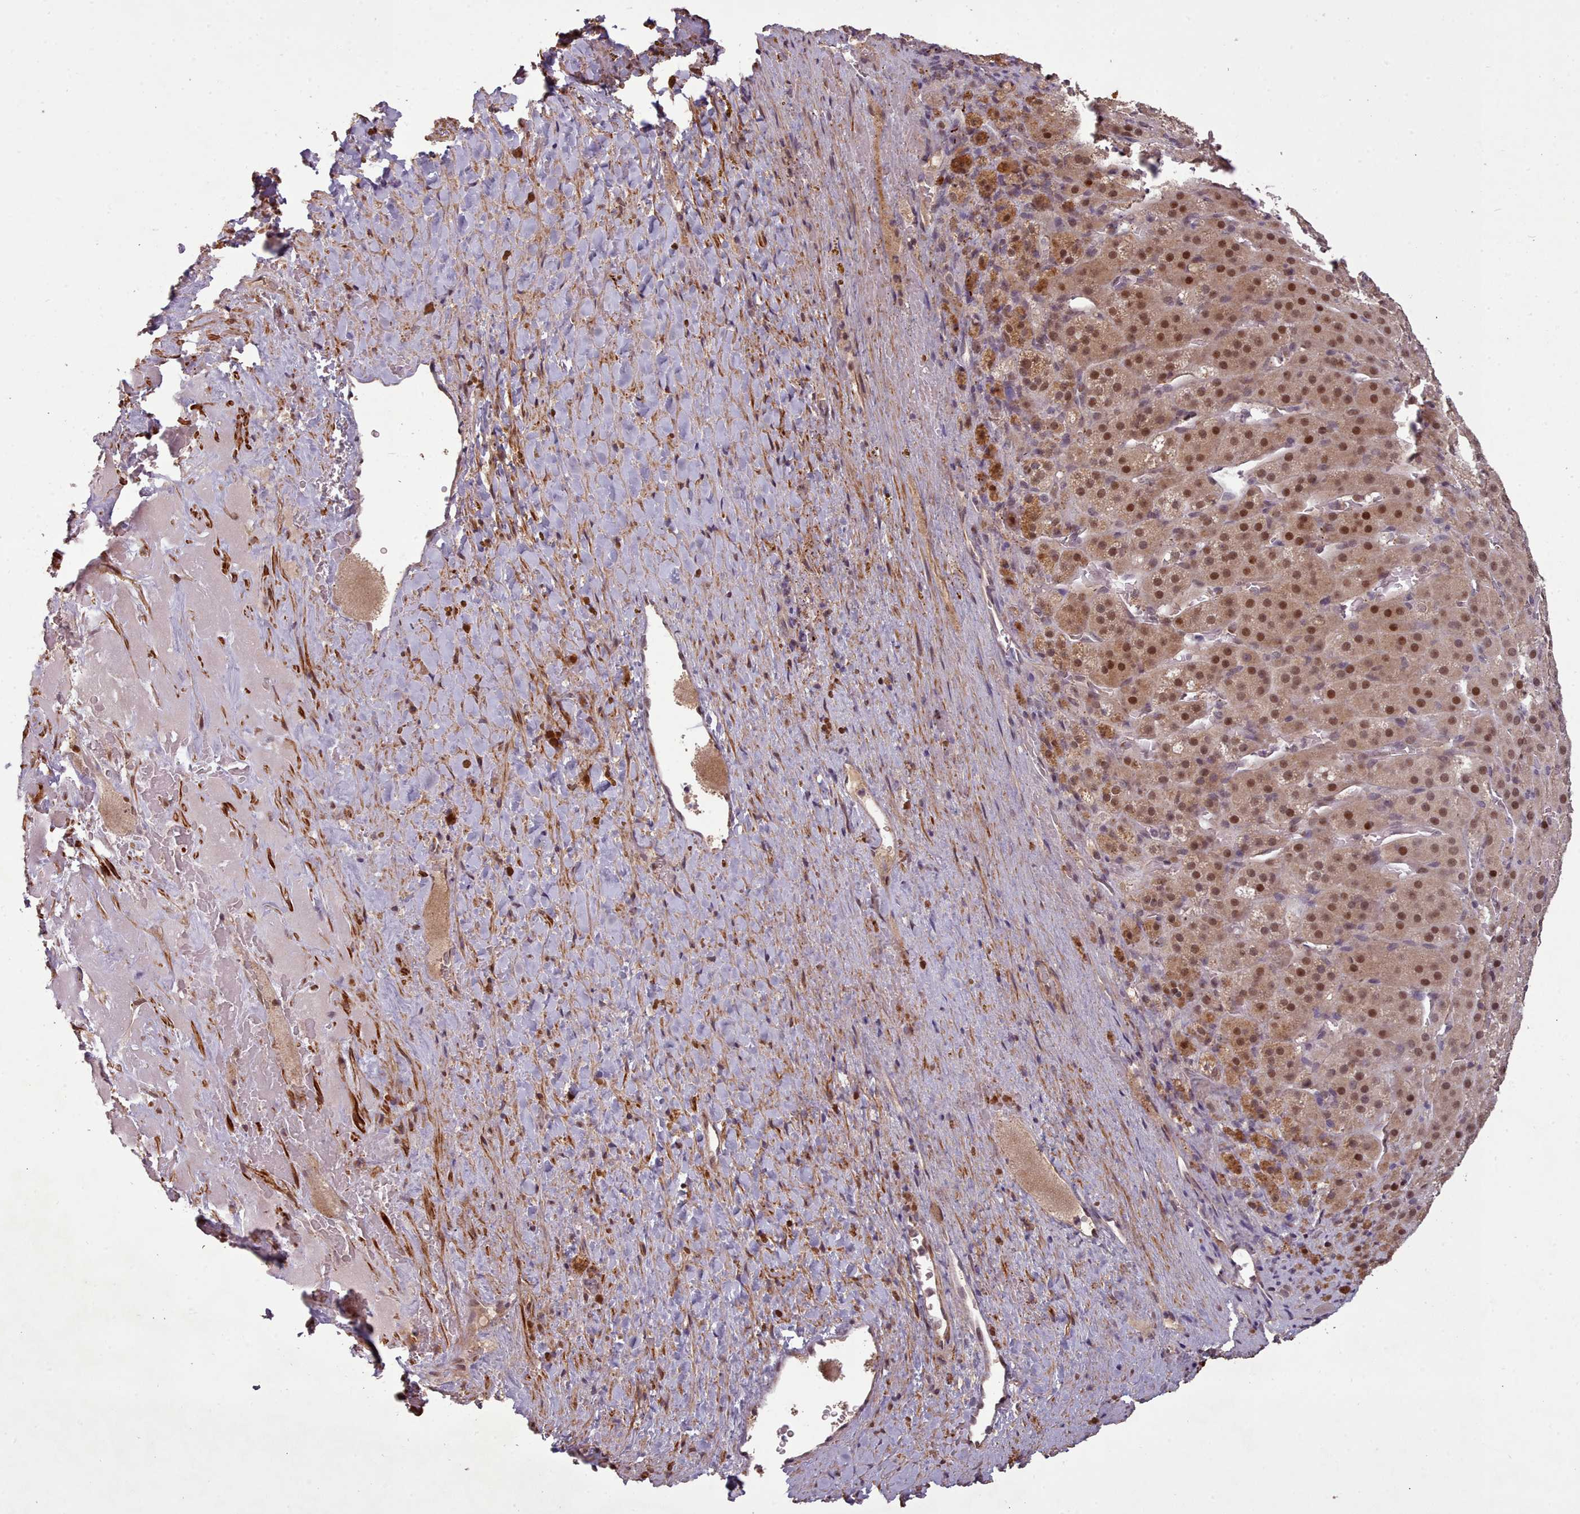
{"staining": {"intensity": "strong", "quantity": ">75%", "location": "cytoplasmic/membranous,nuclear"}, "tissue": "adrenal gland", "cell_type": "Glandular cells", "image_type": "normal", "snomed": [{"axis": "morphology", "description": "Normal tissue, NOS"}, {"axis": "topography", "description": "Adrenal gland"}], "caption": "Adrenal gland was stained to show a protein in brown. There is high levels of strong cytoplasmic/membranous,nuclear expression in approximately >75% of glandular cells. (DAB (3,3'-diaminobenzidine) IHC with brightfield microscopy, high magnification).", "gene": "CDC6", "patient": {"sex": "female", "age": 41}}